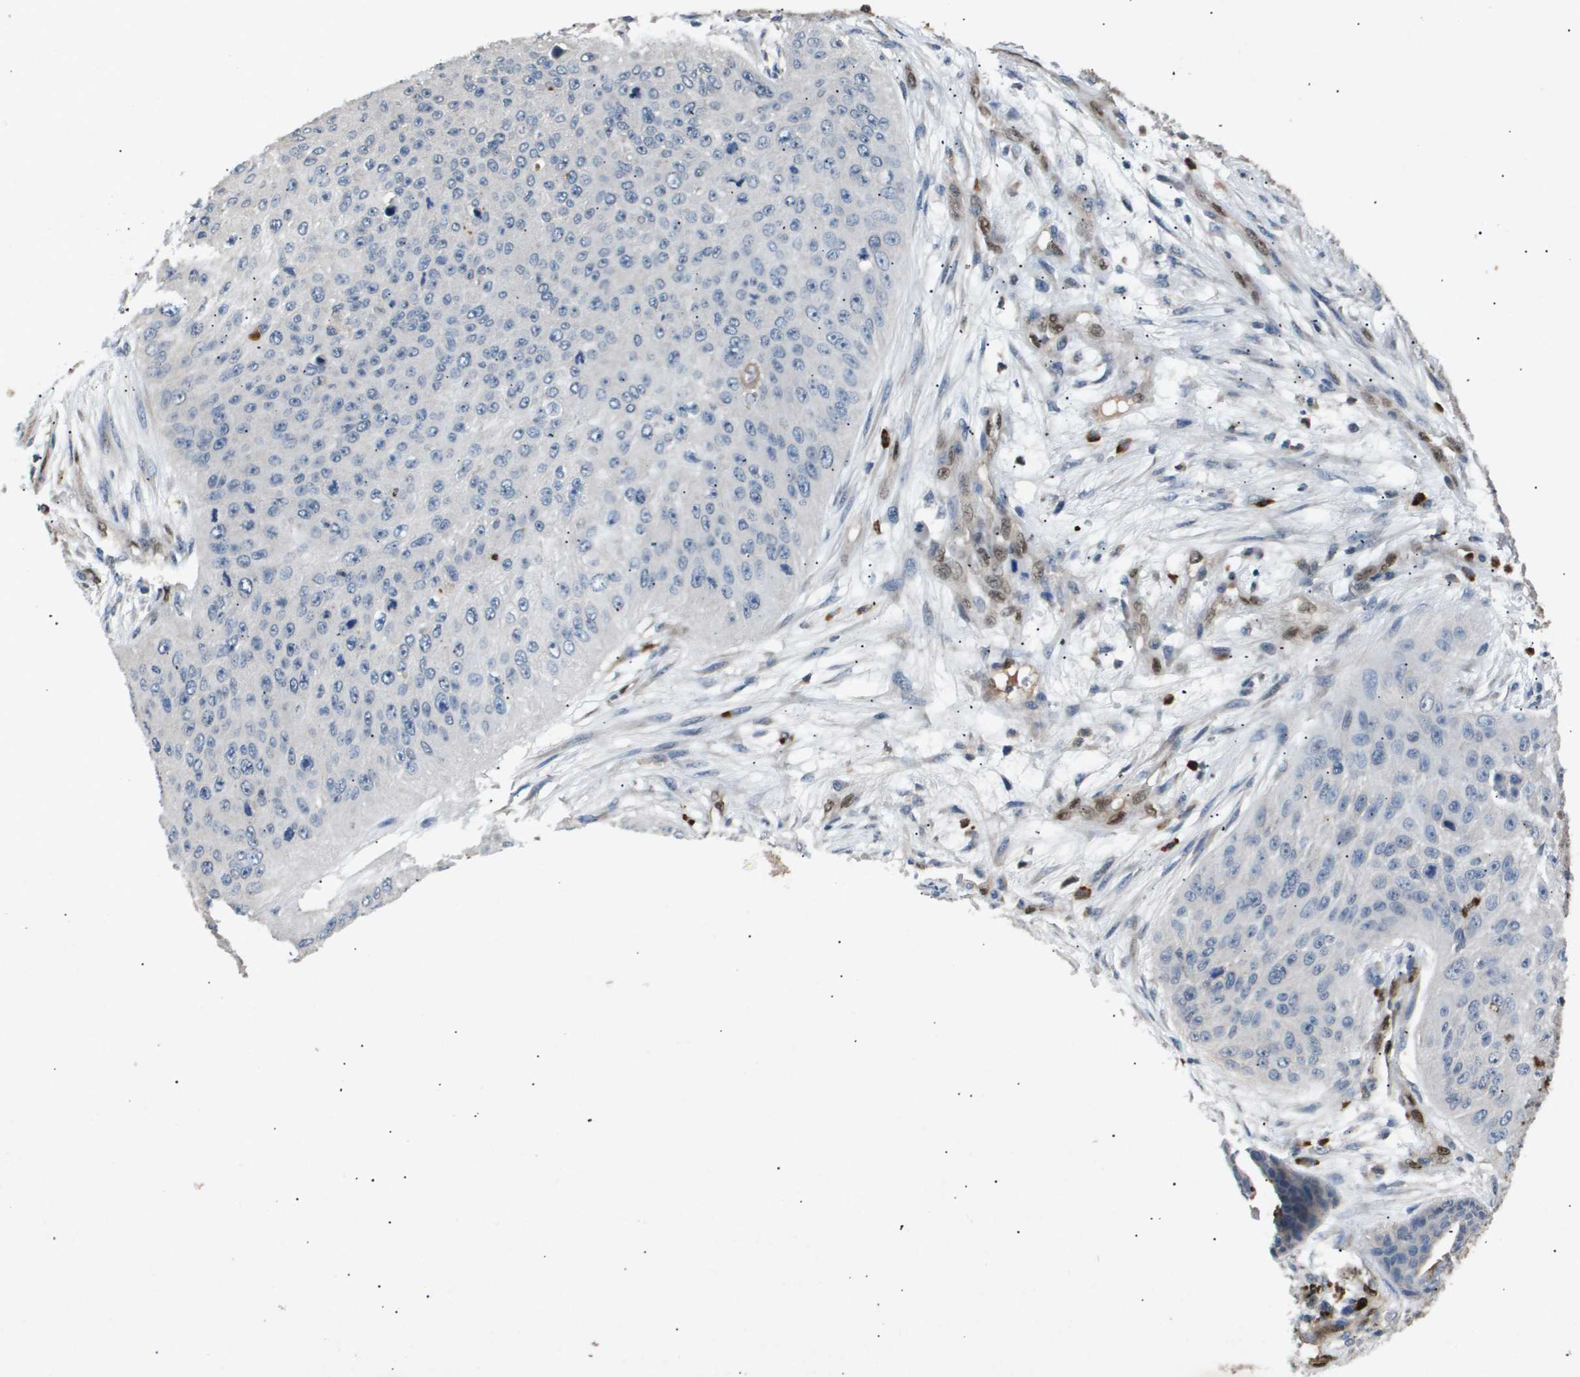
{"staining": {"intensity": "negative", "quantity": "none", "location": "none"}, "tissue": "skin cancer", "cell_type": "Tumor cells", "image_type": "cancer", "snomed": [{"axis": "morphology", "description": "Squamous cell carcinoma, NOS"}, {"axis": "topography", "description": "Skin"}], "caption": "Immunohistochemistry (IHC) photomicrograph of neoplastic tissue: human skin squamous cell carcinoma stained with DAB reveals no significant protein positivity in tumor cells.", "gene": "ERG", "patient": {"sex": "female", "age": 80}}